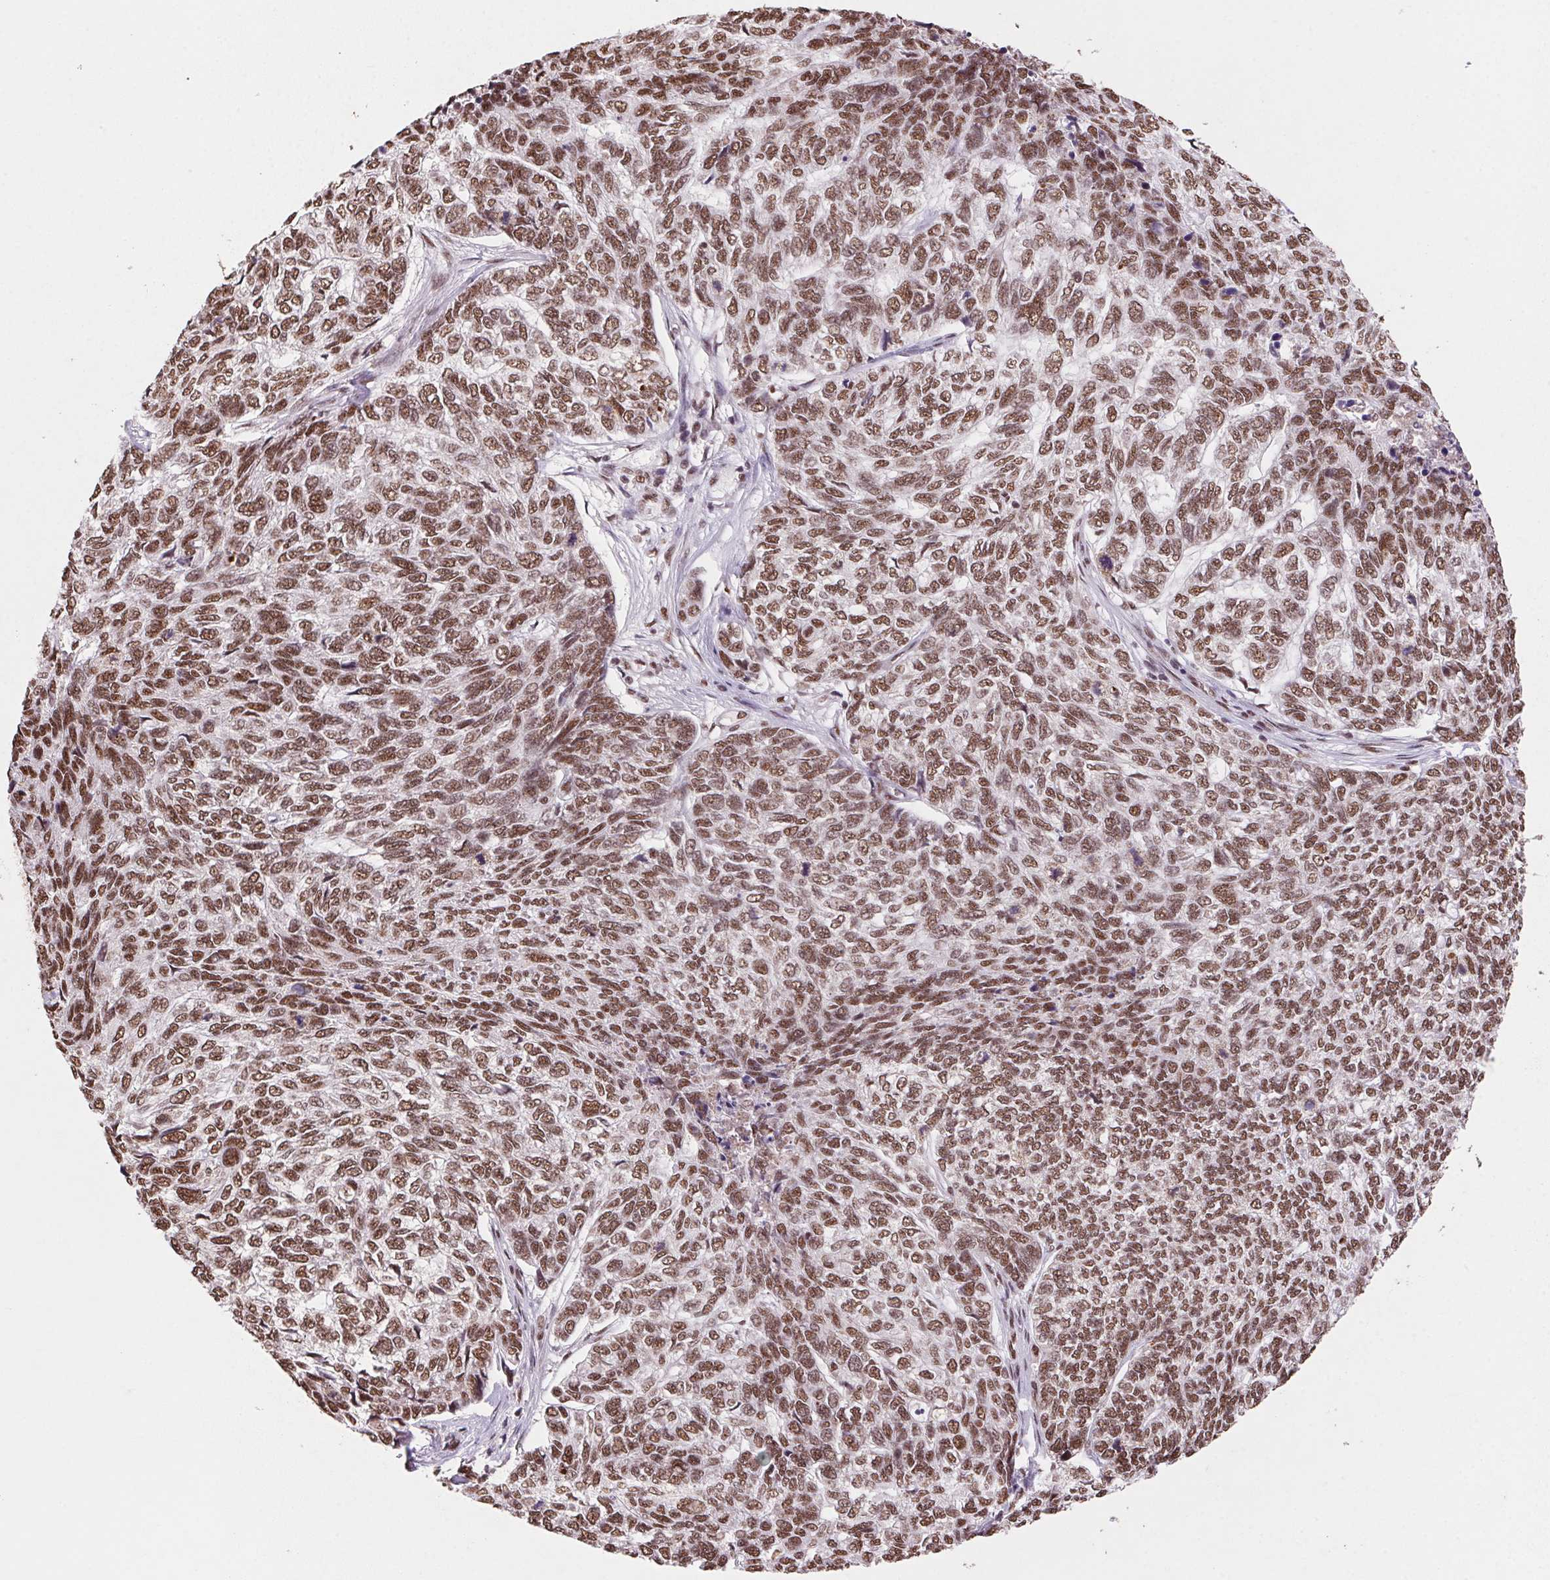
{"staining": {"intensity": "moderate", "quantity": ">75%", "location": "nuclear"}, "tissue": "skin cancer", "cell_type": "Tumor cells", "image_type": "cancer", "snomed": [{"axis": "morphology", "description": "Basal cell carcinoma"}, {"axis": "topography", "description": "Skin"}], "caption": "IHC of skin cancer reveals medium levels of moderate nuclear staining in approximately >75% of tumor cells.", "gene": "SNRPG", "patient": {"sex": "female", "age": 65}}